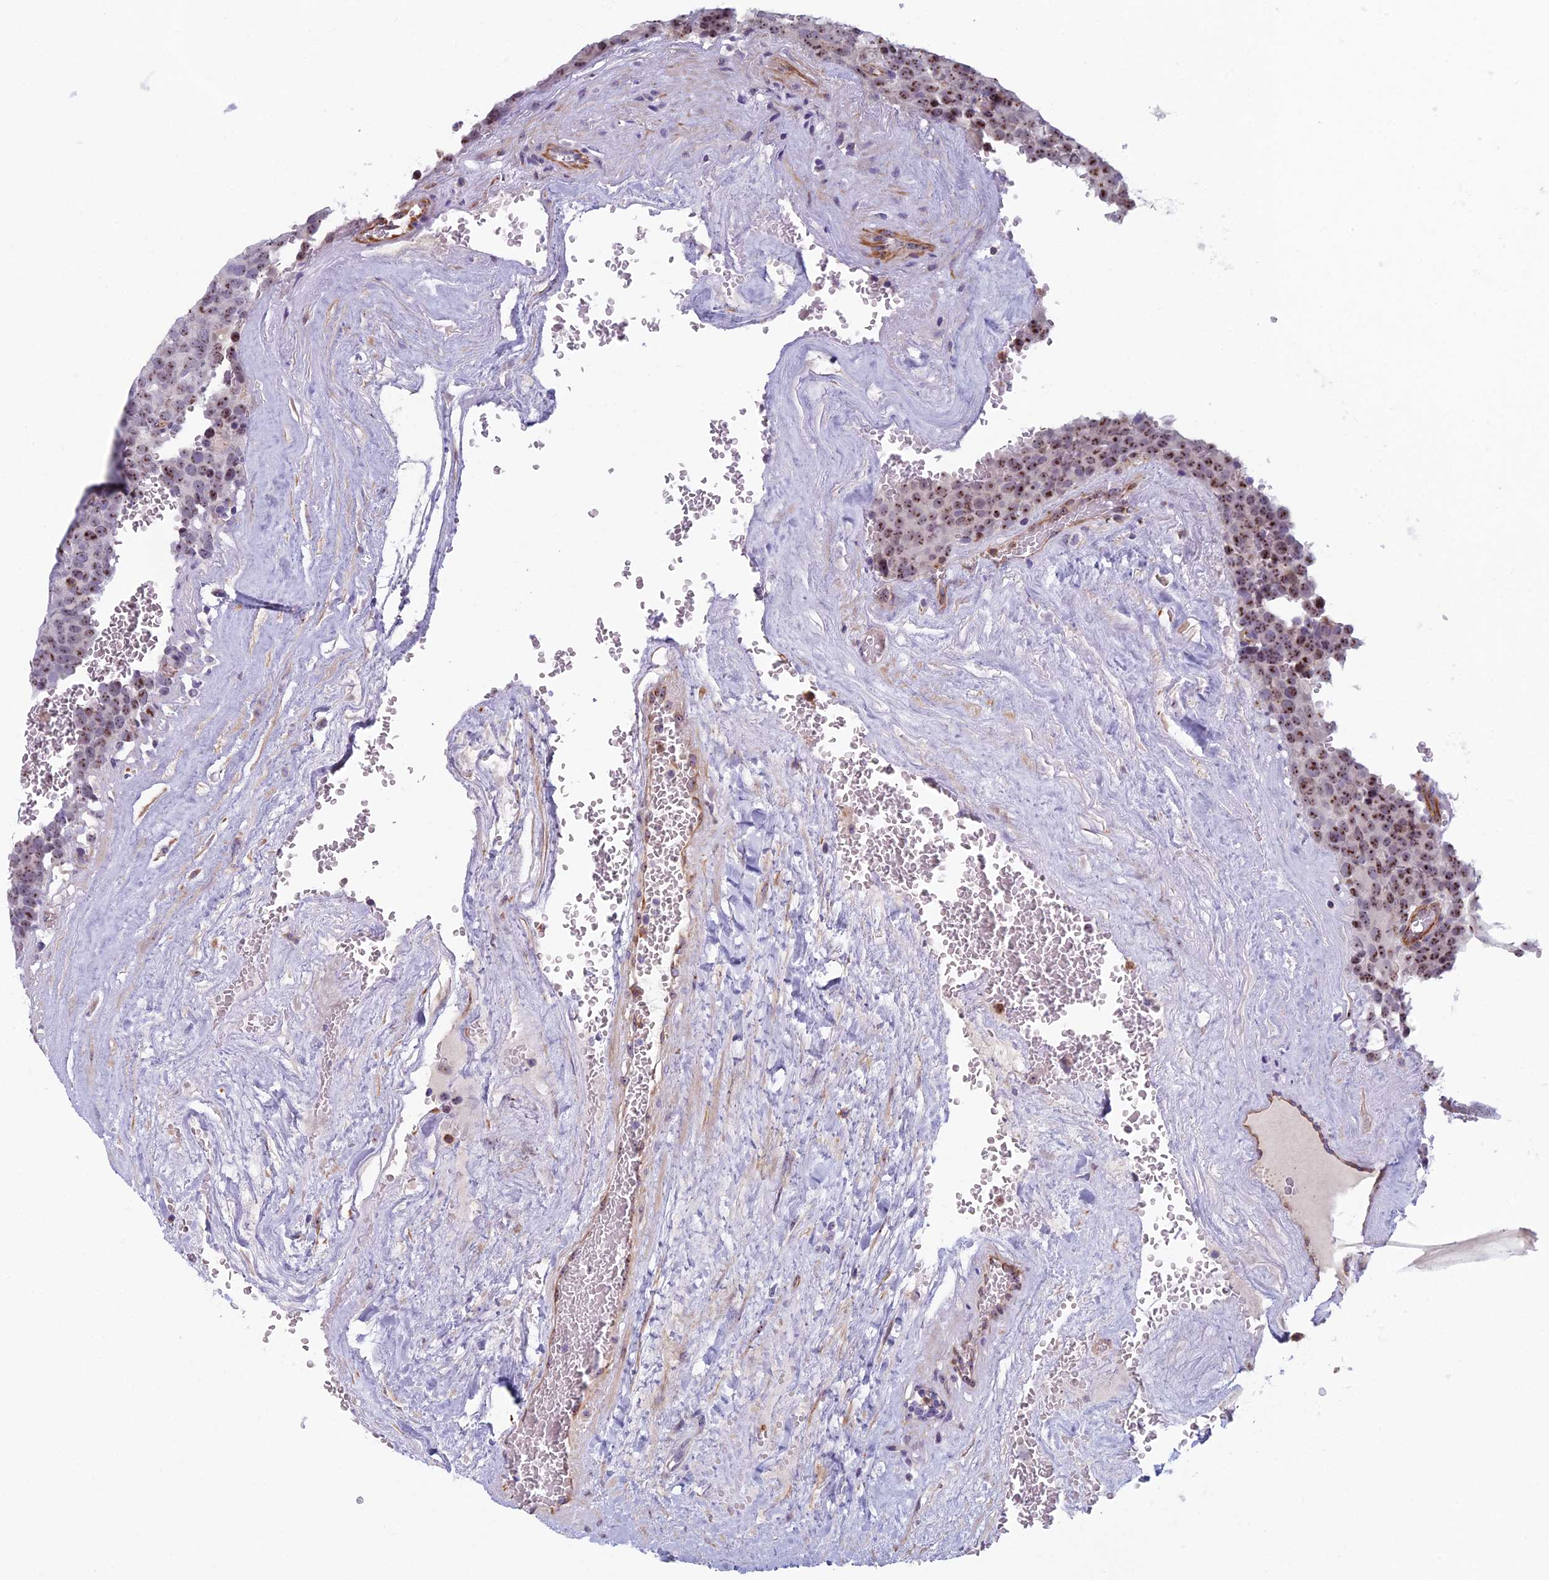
{"staining": {"intensity": "moderate", "quantity": ">75%", "location": "nuclear"}, "tissue": "testis cancer", "cell_type": "Tumor cells", "image_type": "cancer", "snomed": [{"axis": "morphology", "description": "Seminoma, NOS"}, {"axis": "topography", "description": "Testis"}], "caption": "Immunohistochemistry micrograph of testis cancer (seminoma) stained for a protein (brown), which reveals medium levels of moderate nuclear positivity in approximately >75% of tumor cells.", "gene": "NOC2L", "patient": {"sex": "male", "age": 71}}